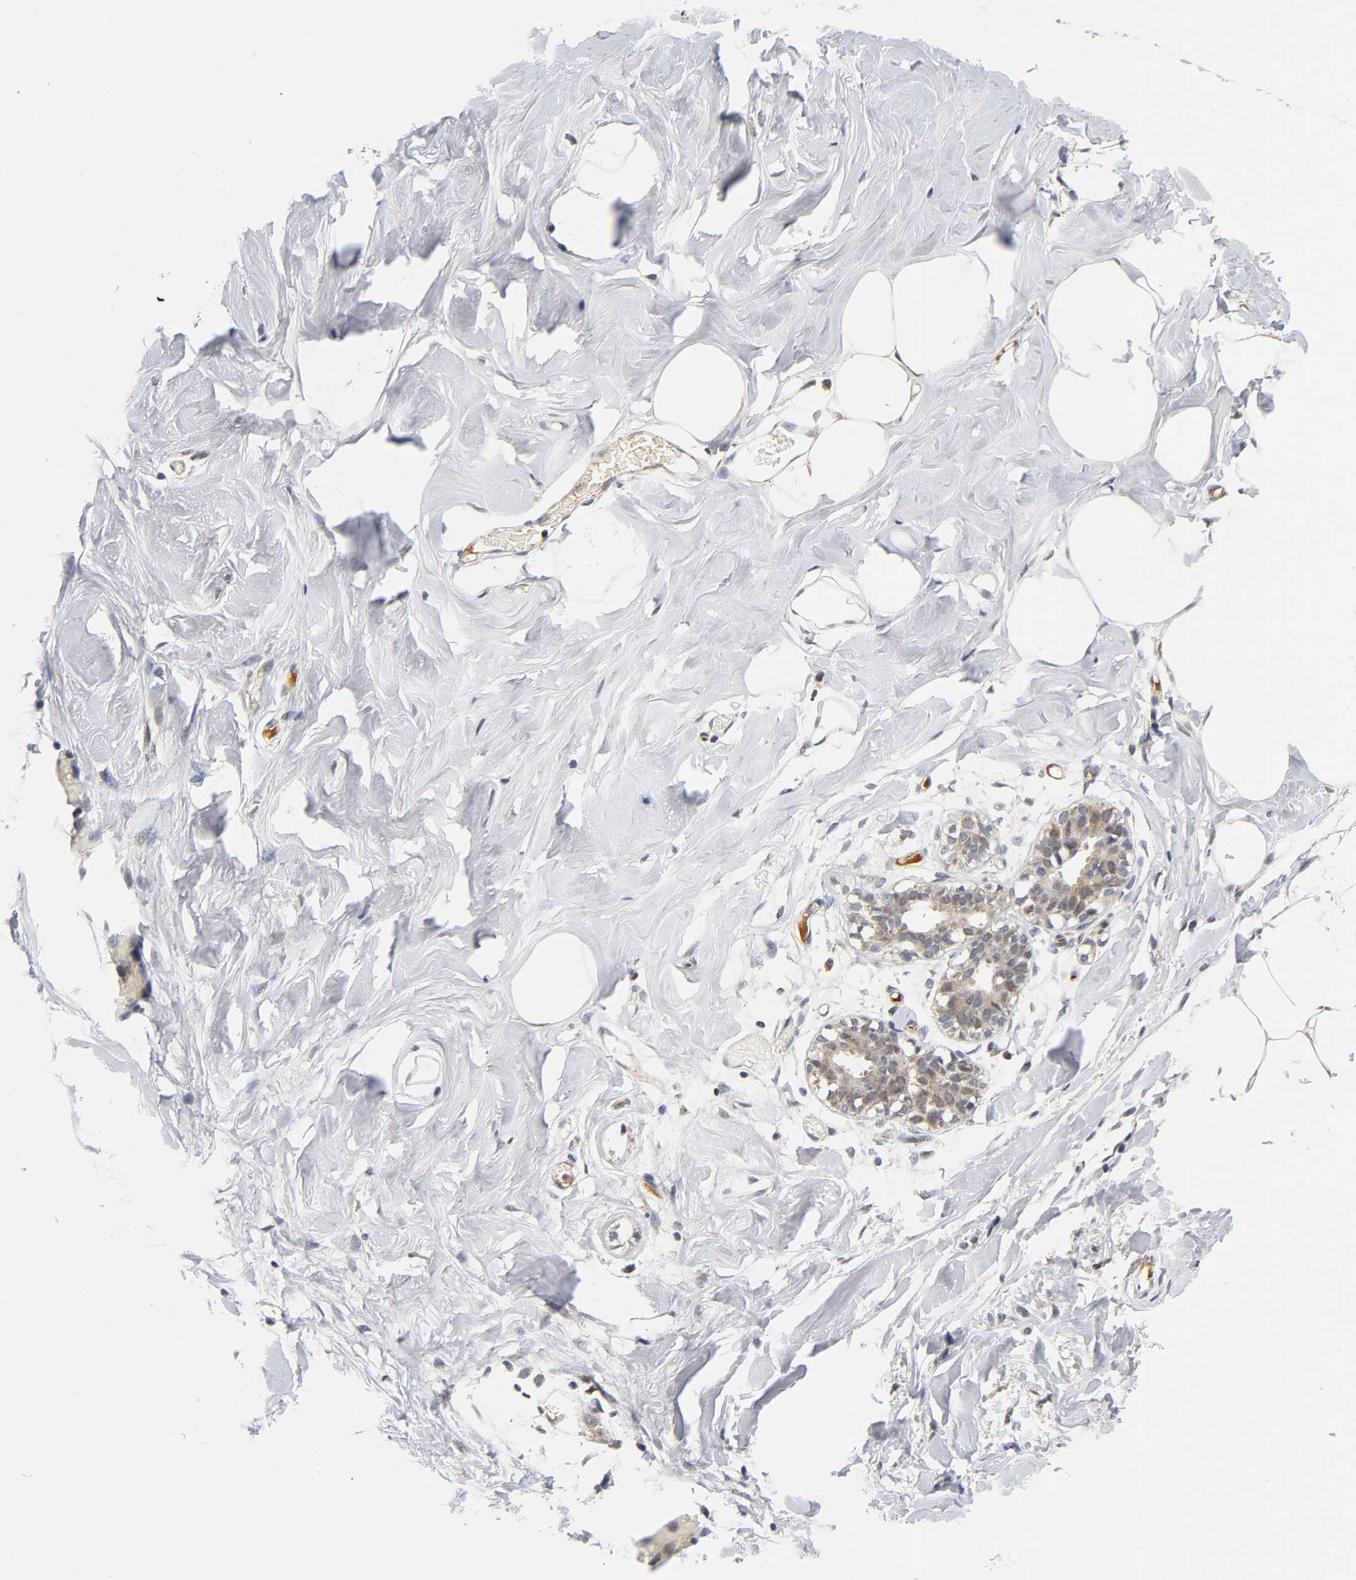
{"staining": {"intensity": "negative", "quantity": "none", "location": "none"}, "tissue": "breast", "cell_type": "Adipocytes", "image_type": "normal", "snomed": [{"axis": "morphology", "description": "Normal tissue, NOS"}, {"axis": "topography", "description": "Breast"}, {"axis": "topography", "description": "Adipose tissue"}], "caption": "Immunohistochemical staining of benign breast displays no significant positivity in adipocytes.", "gene": "NRP1", "patient": {"sex": "female", "age": 25}}